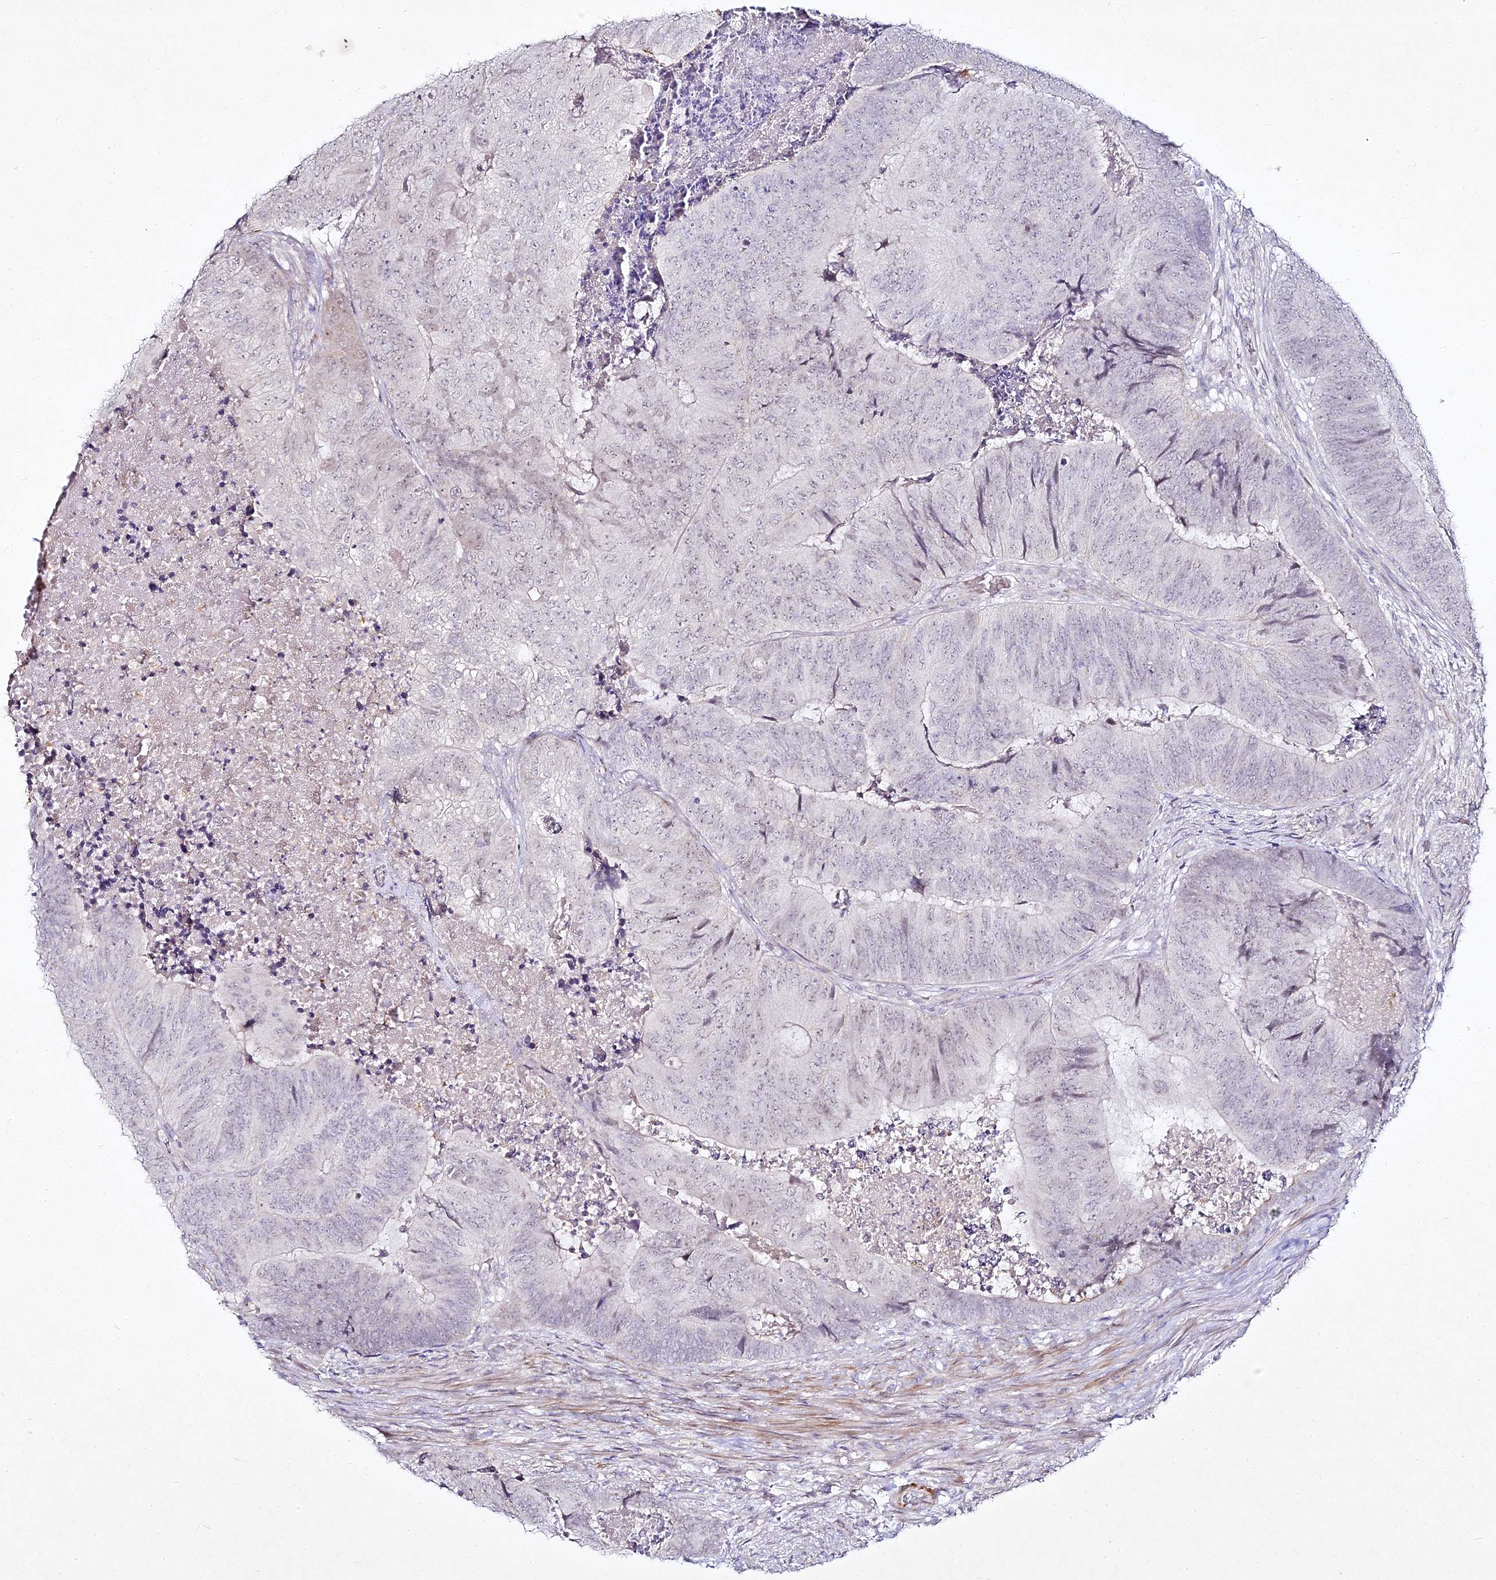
{"staining": {"intensity": "negative", "quantity": "none", "location": "none"}, "tissue": "colorectal cancer", "cell_type": "Tumor cells", "image_type": "cancer", "snomed": [{"axis": "morphology", "description": "Adenocarcinoma, NOS"}, {"axis": "topography", "description": "Colon"}], "caption": "Photomicrograph shows no significant protein expression in tumor cells of colorectal cancer (adenocarcinoma).", "gene": "ALPG", "patient": {"sex": "female", "age": 67}}